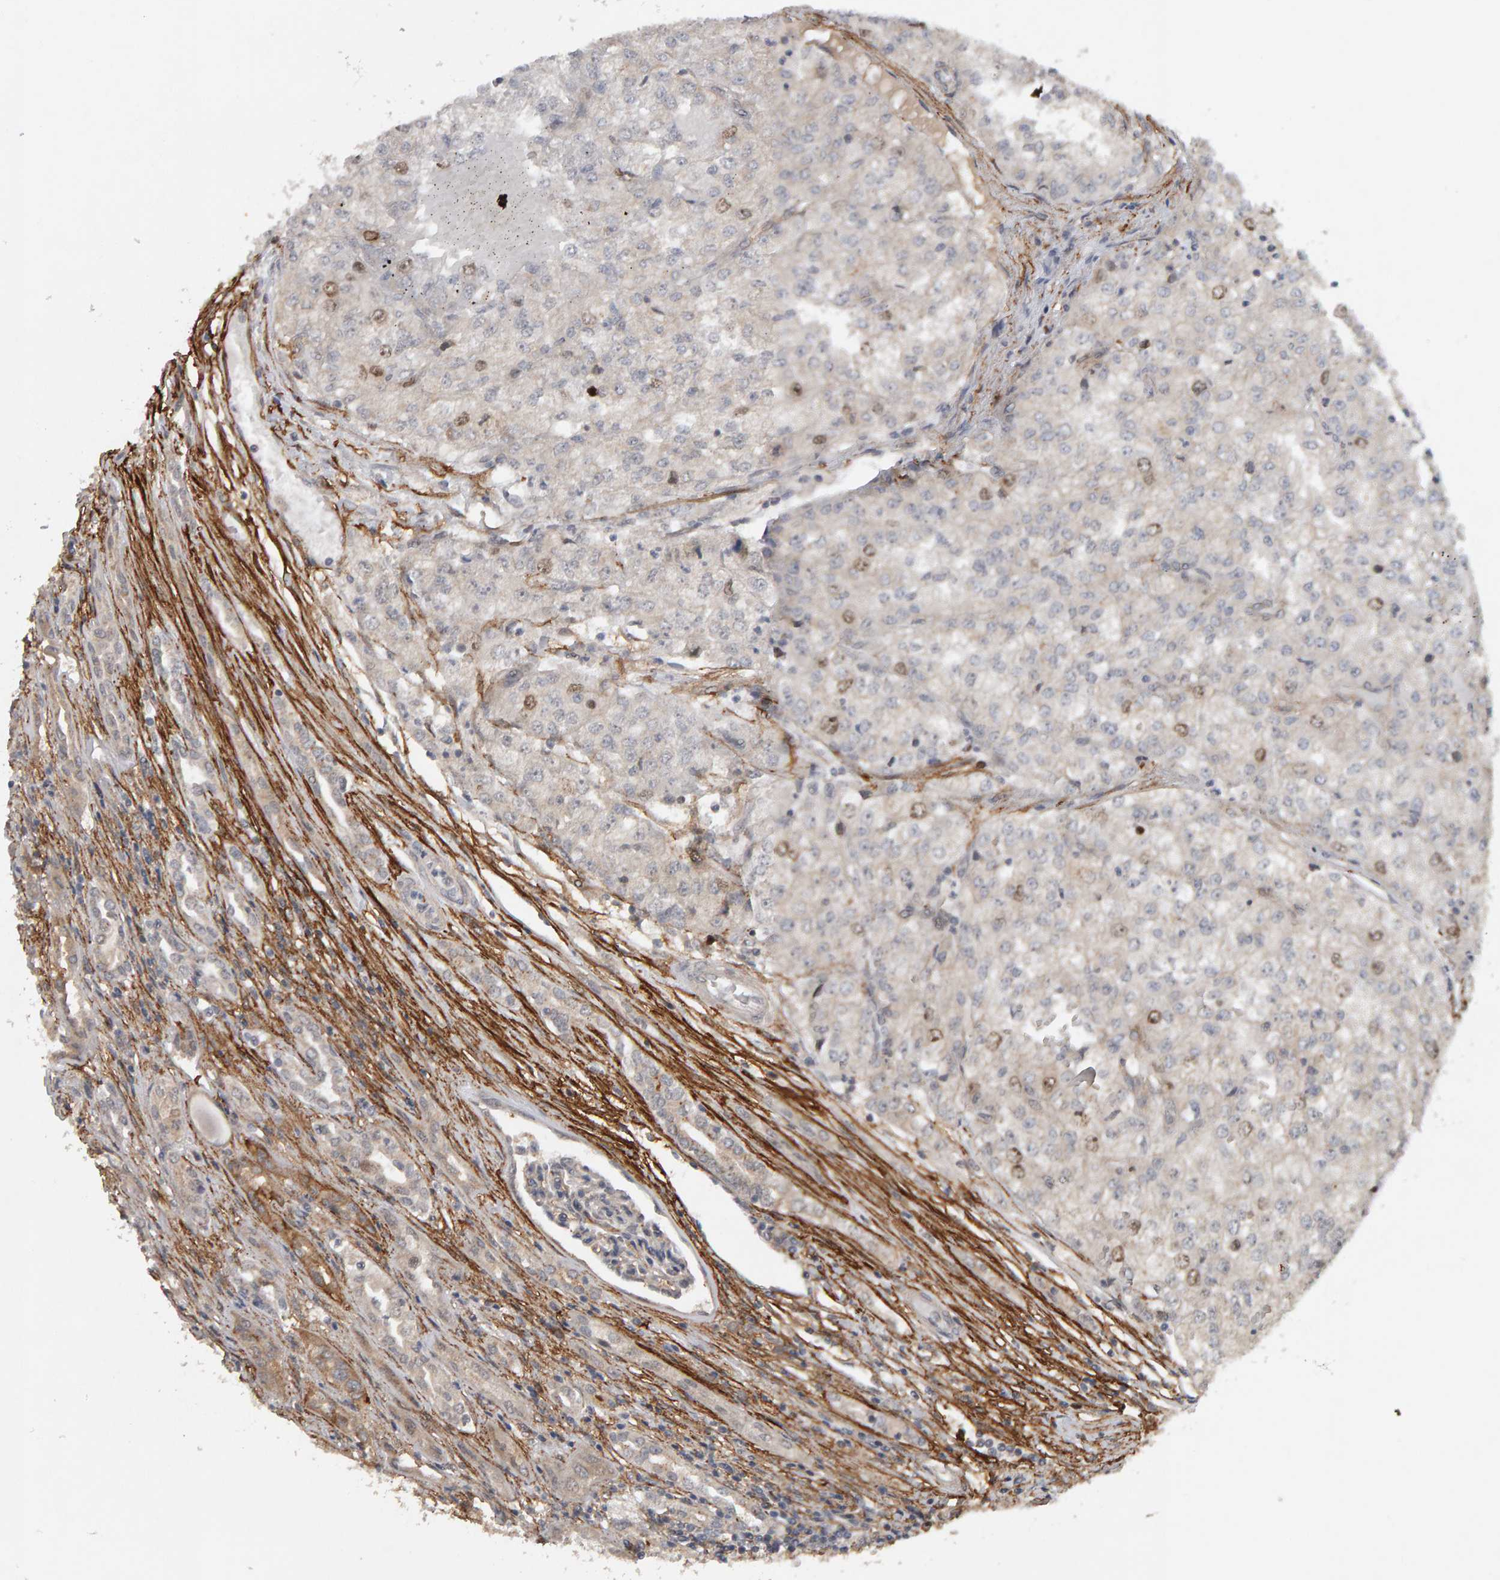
{"staining": {"intensity": "weak", "quantity": "<25%", "location": "nuclear"}, "tissue": "renal cancer", "cell_type": "Tumor cells", "image_type": "cancer", "snomed": [{"axis": "morphology", "description": "Adenocarcinoma, NOS"}, {"axis": "topography", "description": "Kidney"}], "caption": "Tumor cells are negative for protein expression in human renal cancer (adenocarcinoma). Nuclei are stained in blue.", "gene": "CDCA5", "patient": {"sex": "female", "age": 54}}